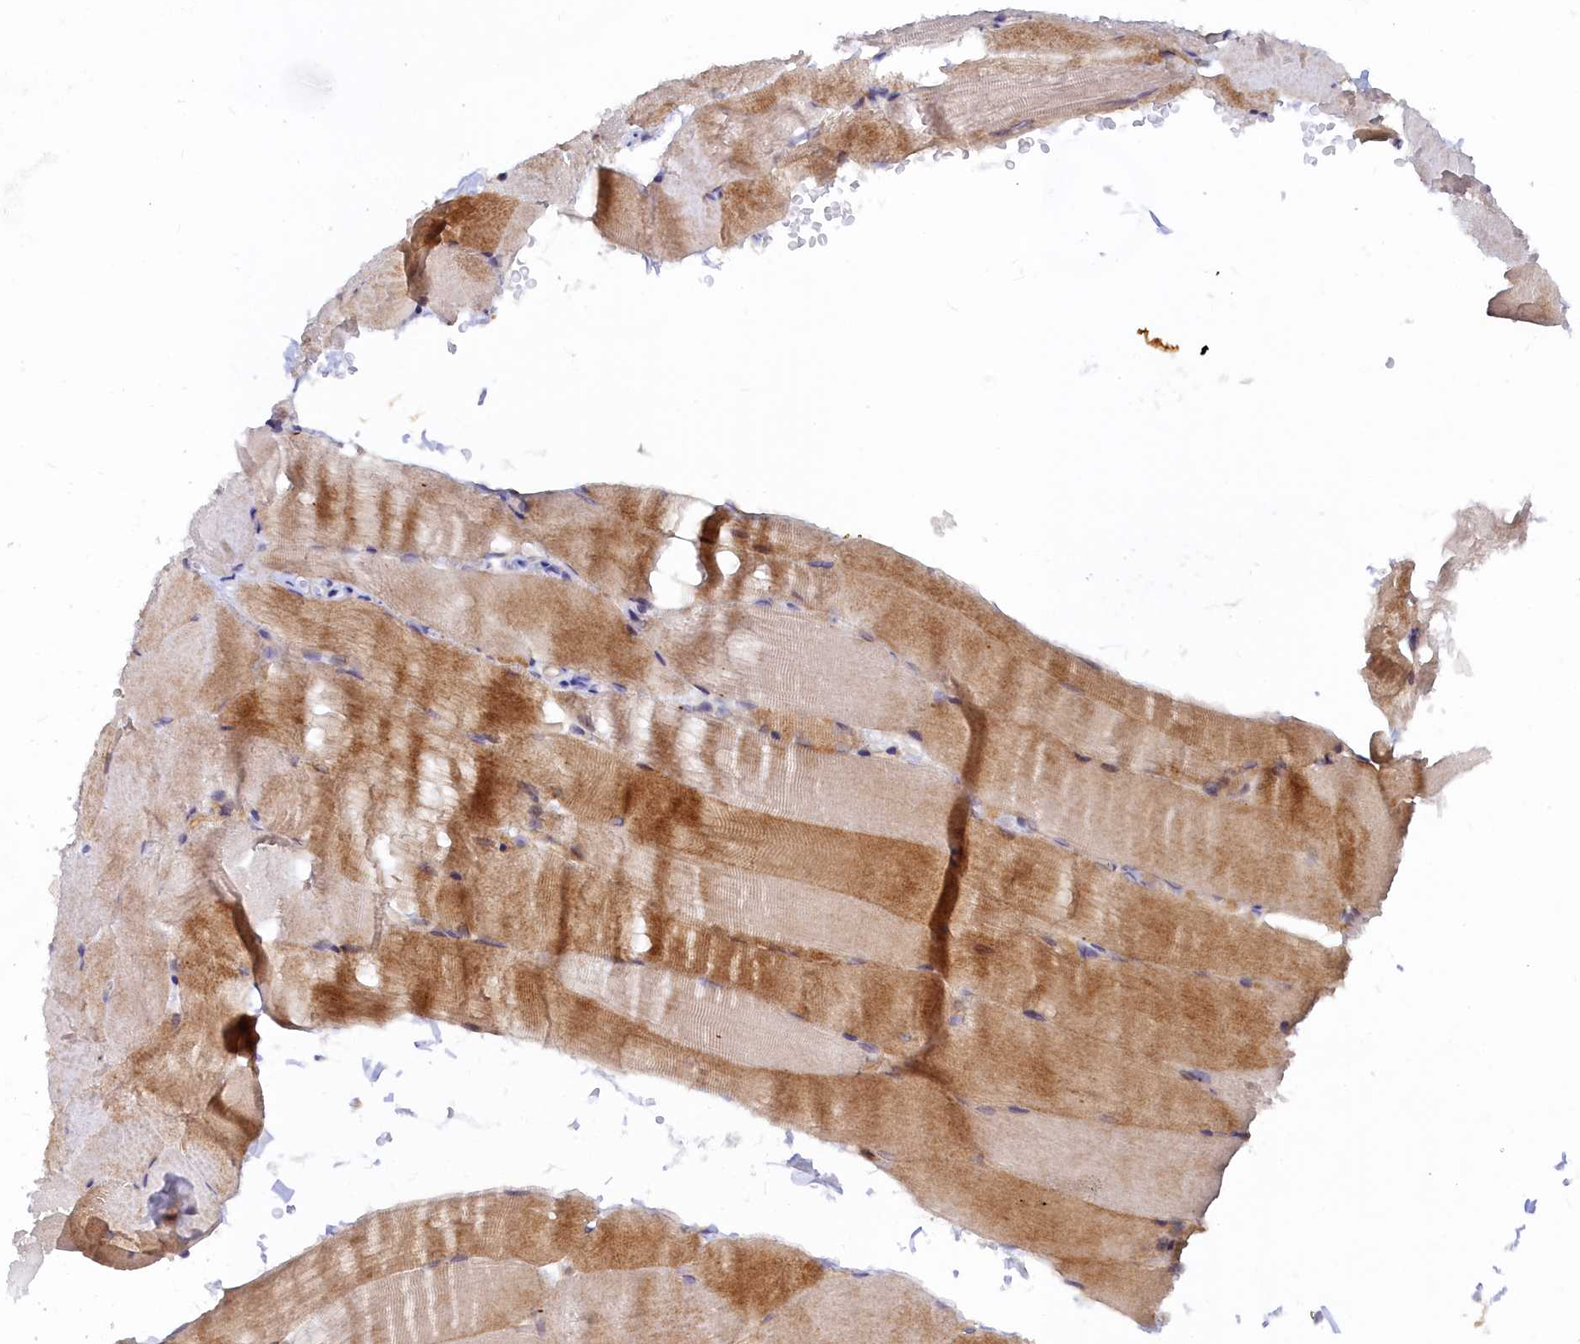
{"staining": {"intensity": "moderate", "quantity": "25%-75%", "location": "cytoplasmic/membranous"}, "tissue": "skeletal muscle", "cell_type": "Myocytes", "image_type": "normal", "snomed": [{"axis": "morphology", "description": "Normal tissue, NOS"}, {"axis": "topography", "description": "Skeletal muscle"}, {"axis": "topography", "description": "Parathyroid gland"}], "caption": "Immunohistochemistry of unremarkable human skeletal muscle exhibits medium levels of moderate cytoplasmic/membranous positivity in about 25%-75% of myocytes. The protein is stained brown, and the nuclei are stained in blue (DAB (3,3'-diaminobenzidine) IHC with brightfield microscopy, high magnification).", "gene": "SPATA5L1", "patient": {"sex": "female", "age": 37}}